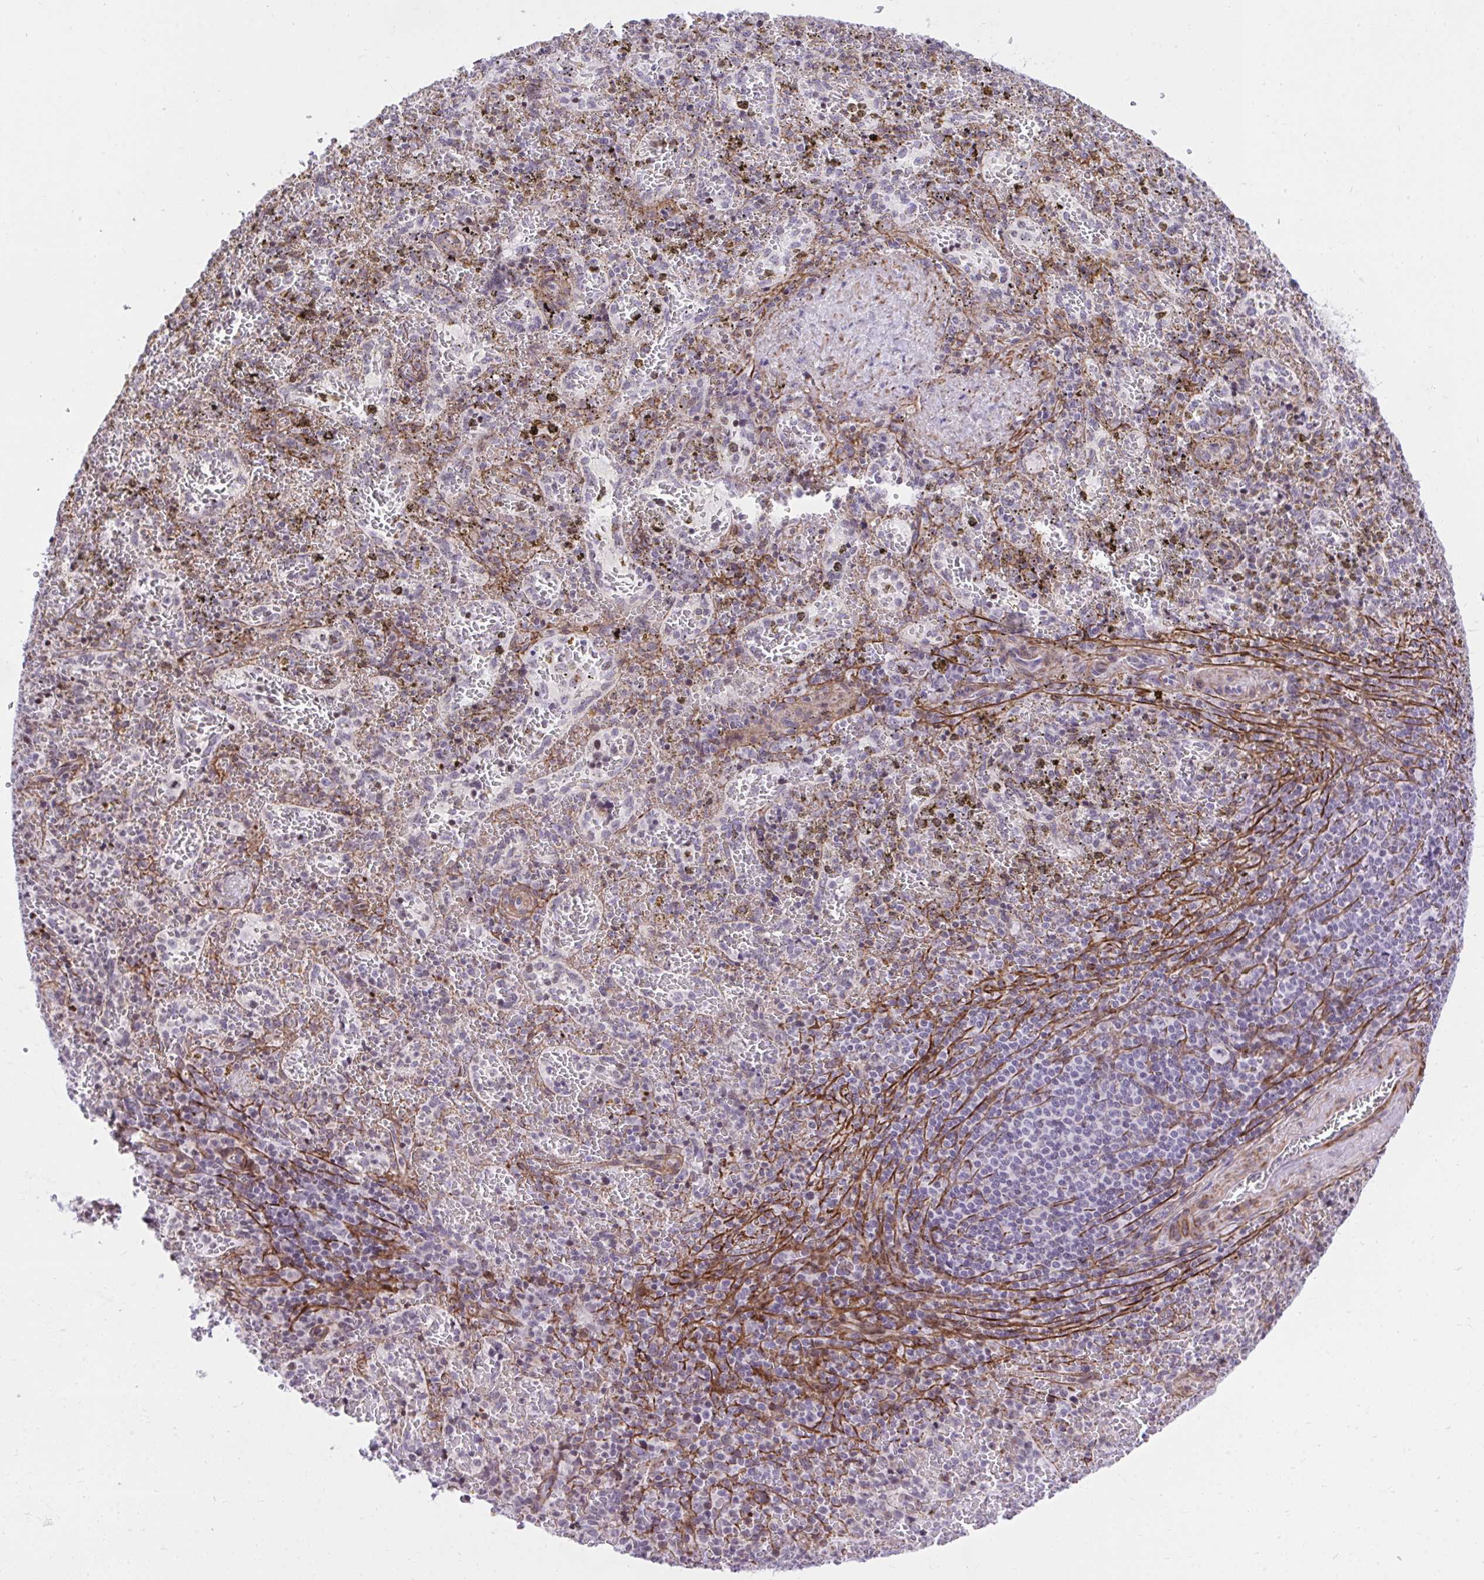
{"staining": {"intensity": "negative", "quantity": "none", "location": "none"}, "tissue": "spleen", "cell_type": "Cells in red pulp", "image_type": "normal", "snomed": [{"axis": "morphology", "description": "Normal tissue, NOS"}, {"axis": "topography", "description": "Spleen"}], "caption": "Benign spleen was stained to show a protein in brown. There is no significant expression in cells in red pulp. The staining is performed using DAB brown chromogen with nuclei counter-stained in using hematoxylin.", "gene": "KCNN4", "patient": {"sex": "female", "age": 50}}